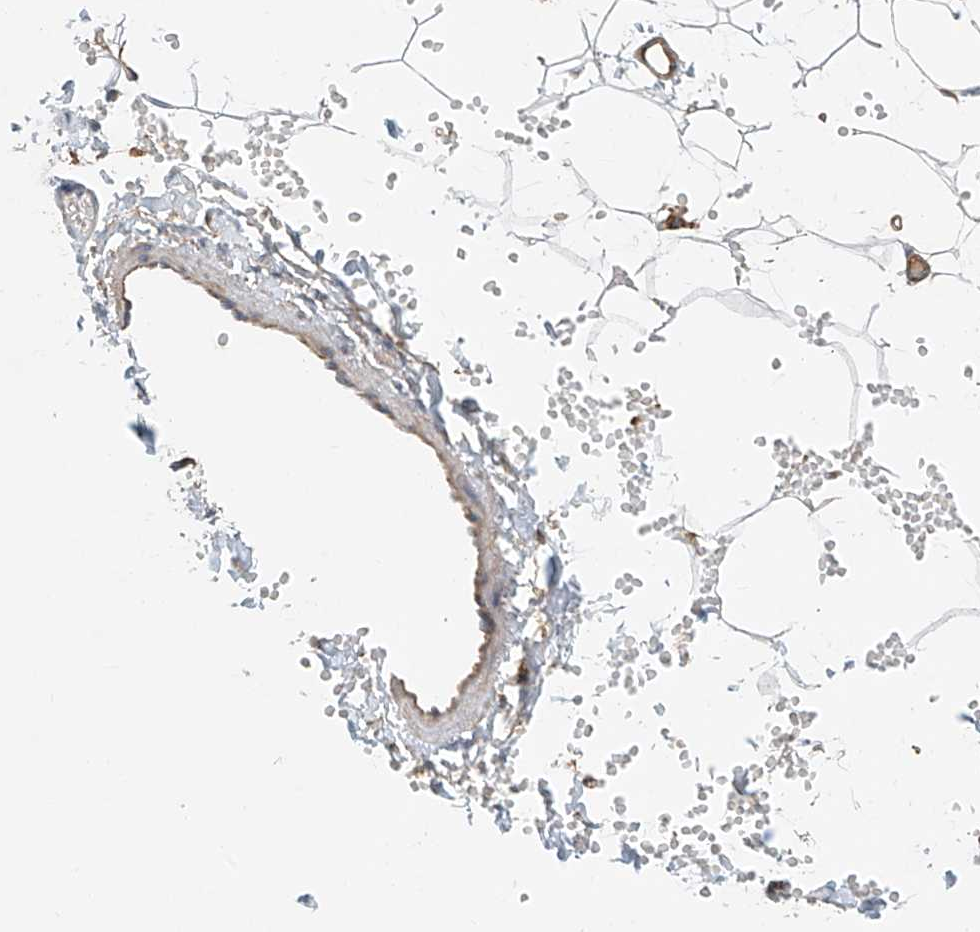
{"staining": {"intensity": "negative", "quantity": "none", "location": "none"}, "tissue": "adipose tissue", "cell_type": "Adipocytes", "image_type": "normal", "snomed": [{"axis": "morphology", "description": "Normal tissue, NOS"}, {"axis": "topography", "description": "Breast"}], "caption": "The micrograph displays no significant staining in adipocytes of adipose tissue.", "gene": "FRYL", "patient": {"sex": "female", "age": 23}}